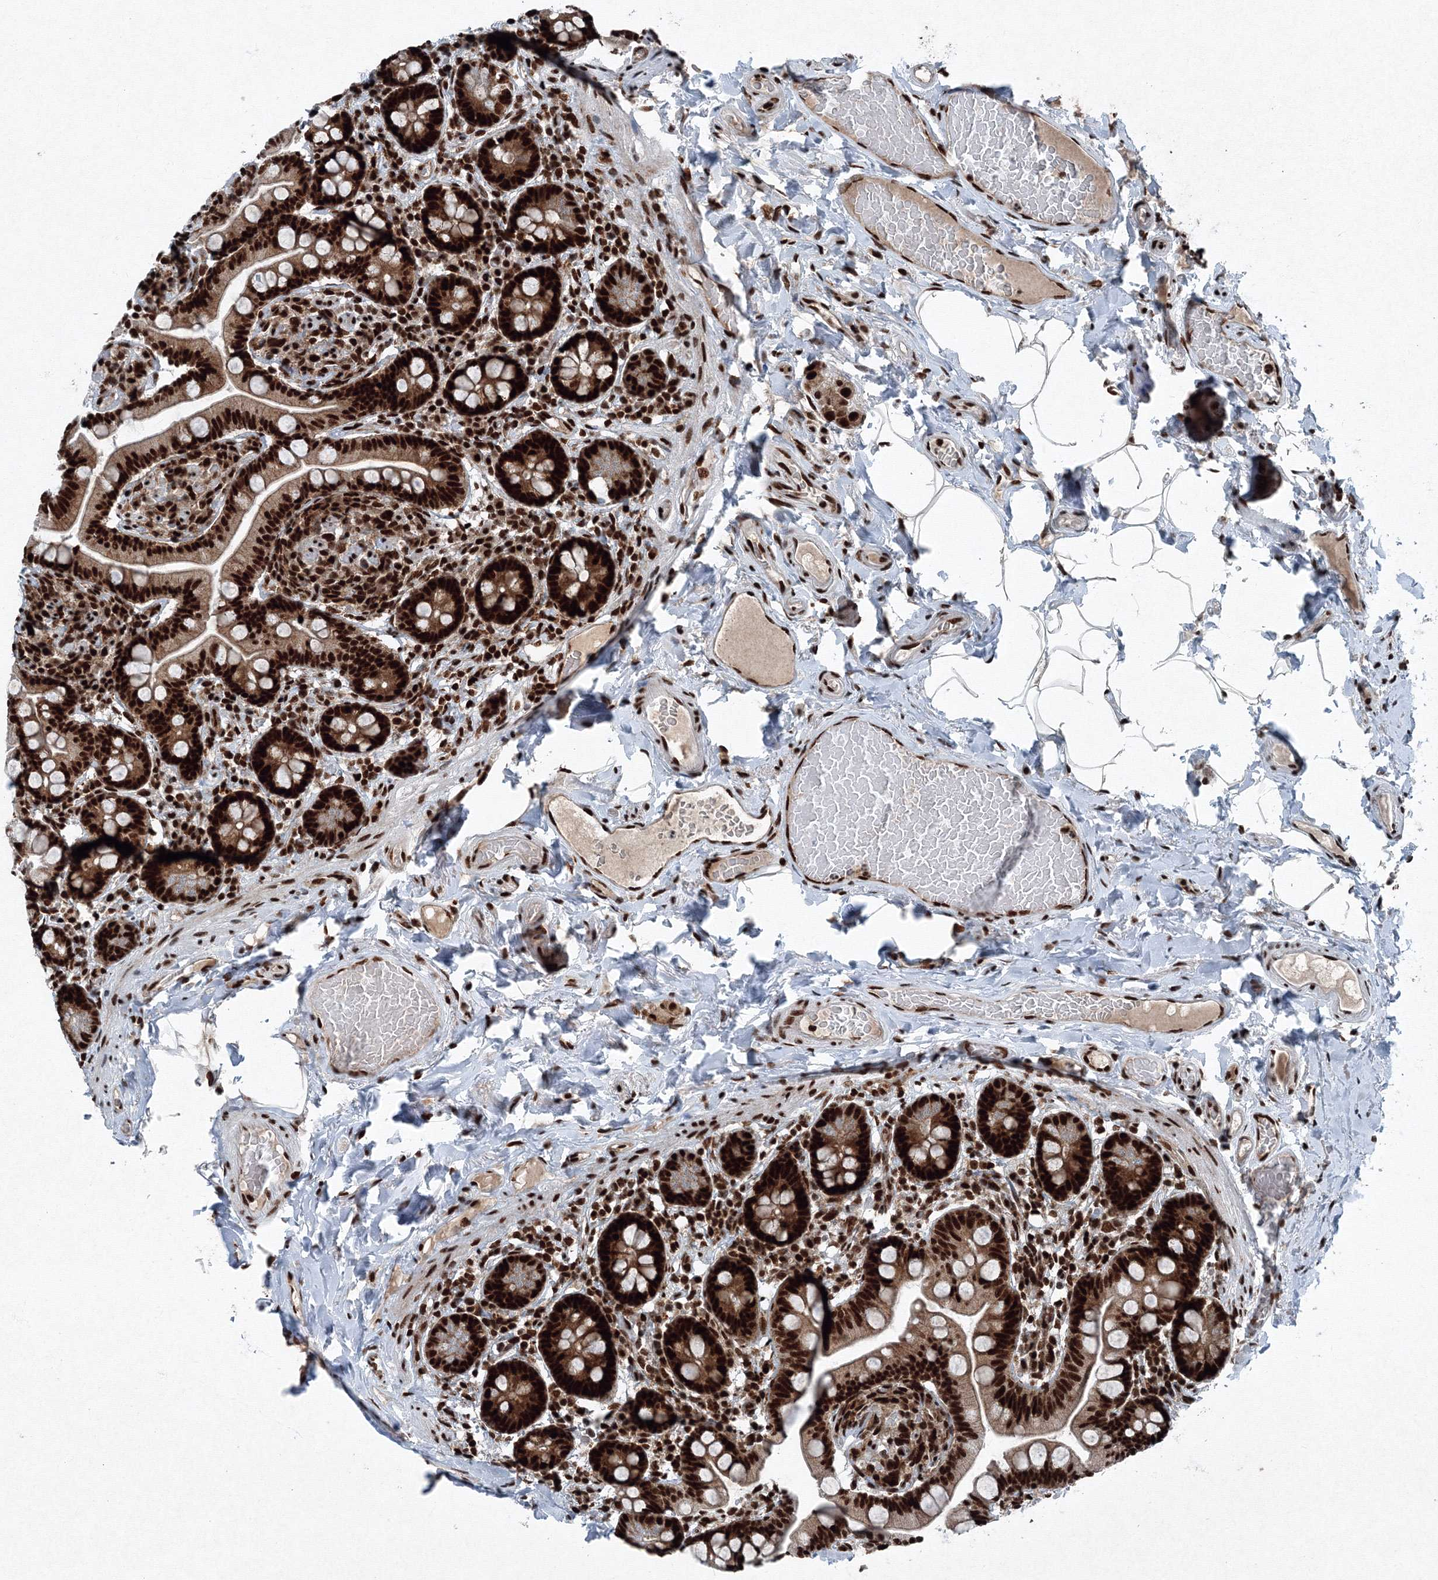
{"staining": {"intensity": "strong", "quantity": ">75%", "location": "nuclear"}, "tissue": "small intestine", "cell_type": "Glandular cells", "image_type": "normal", "snomed": [{"axis": "morphology", "description": "Normal tissue, NOS"}, {"axis": "topography", "description": "Small intestine"}], "caption": "Normal small intestine shows strong nuclear positivity in approximately >75% of glandular cells, visualized by immunohistochemistry. (IHC, brightfield microscopy, high magnification).", "gene": "SNRPC", "patient": {"sex": "female", "age": 64}}